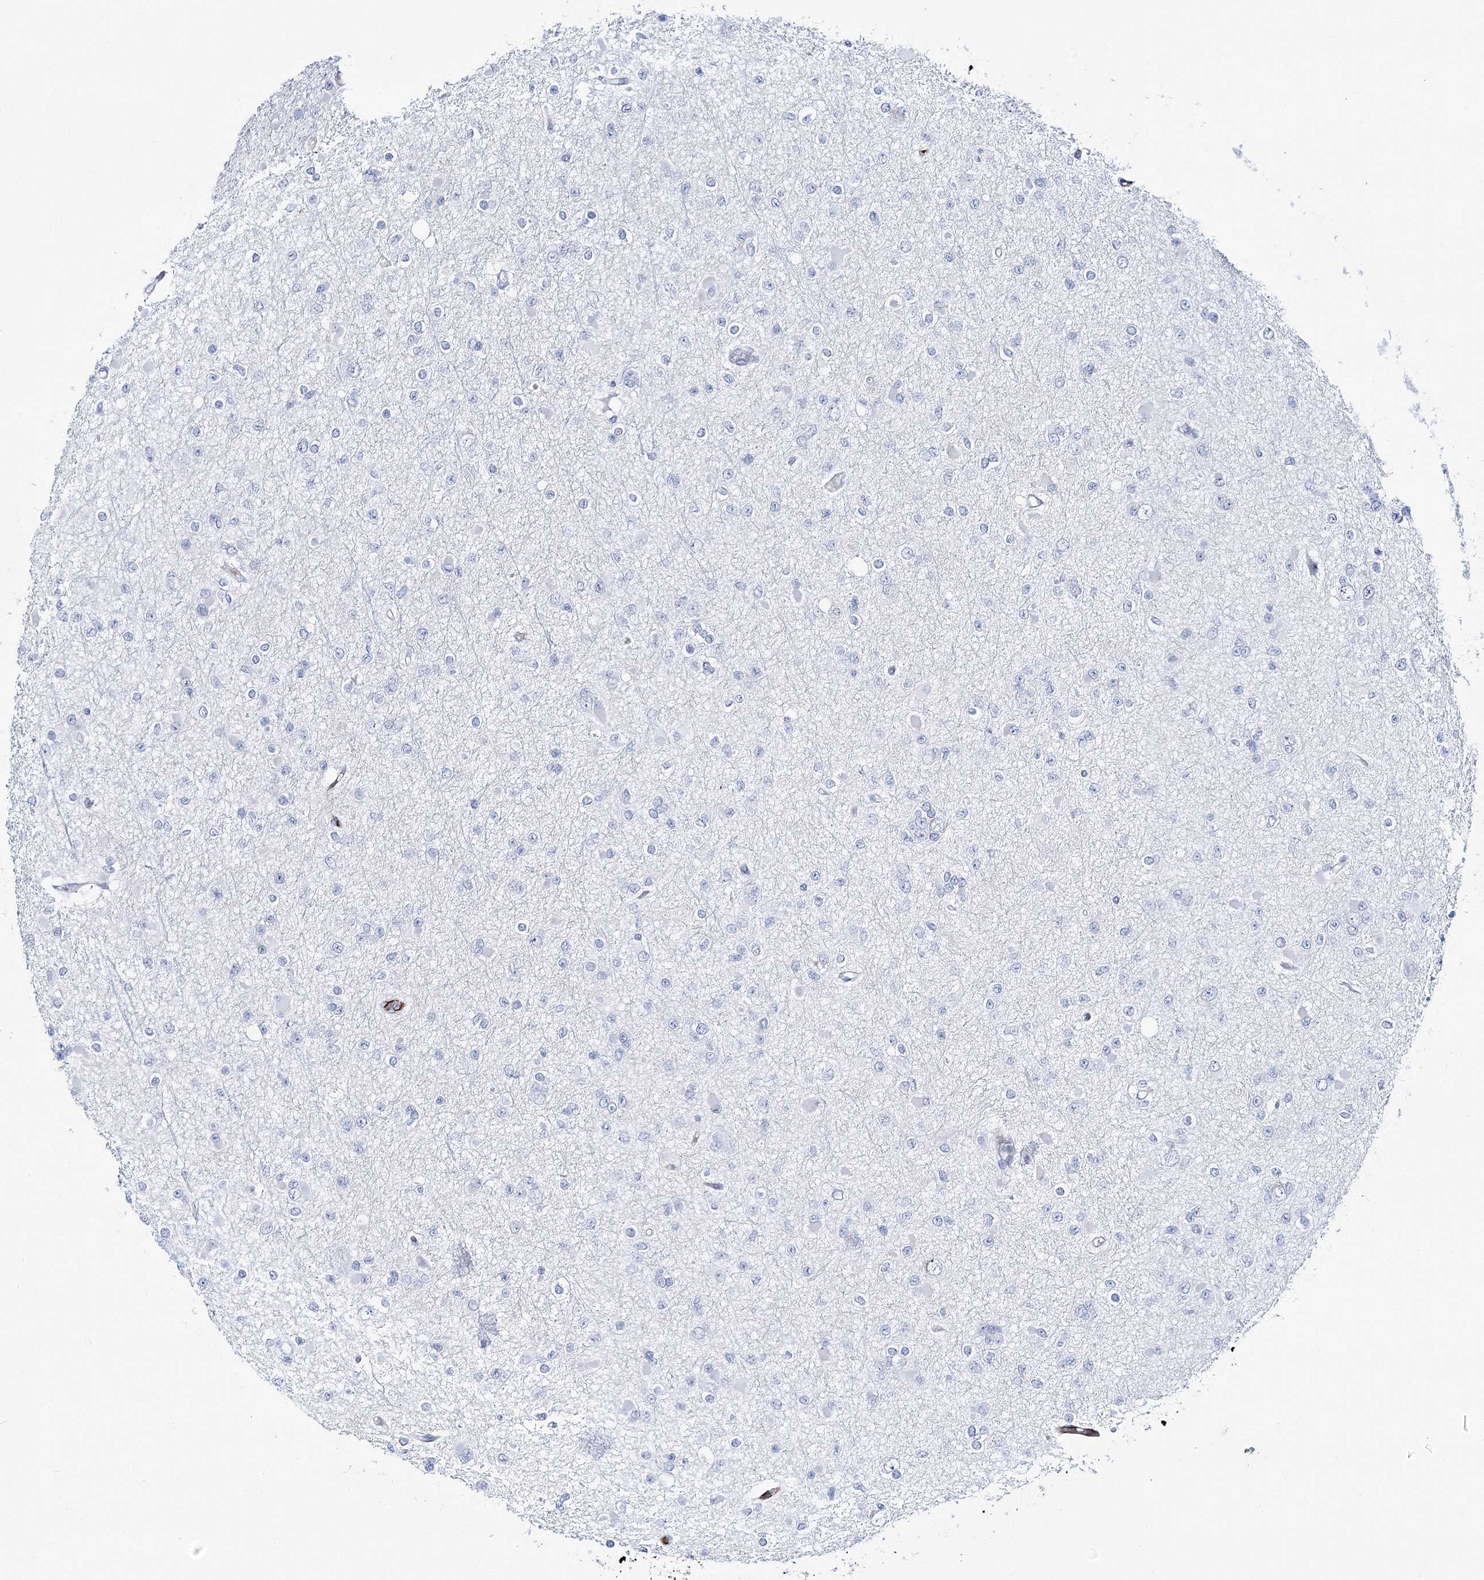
{"staining": {"intensity": "negative", "quantity": "none", "location": "none"}, "tissue": "glioma", "cell_type": "Tumor cells", "image_type": "cancer", "snomed": [{"axis": "morphology", "description": "Glioma, malignant, Low grade"}, {"axis": "topography", "description": "Brain"}], "caption": "Human glioma stained for a protein using IHC shows no expression in tumor cells.", "gene": "ANKRD23", "patient": {"sex": "female", "age": 22}}